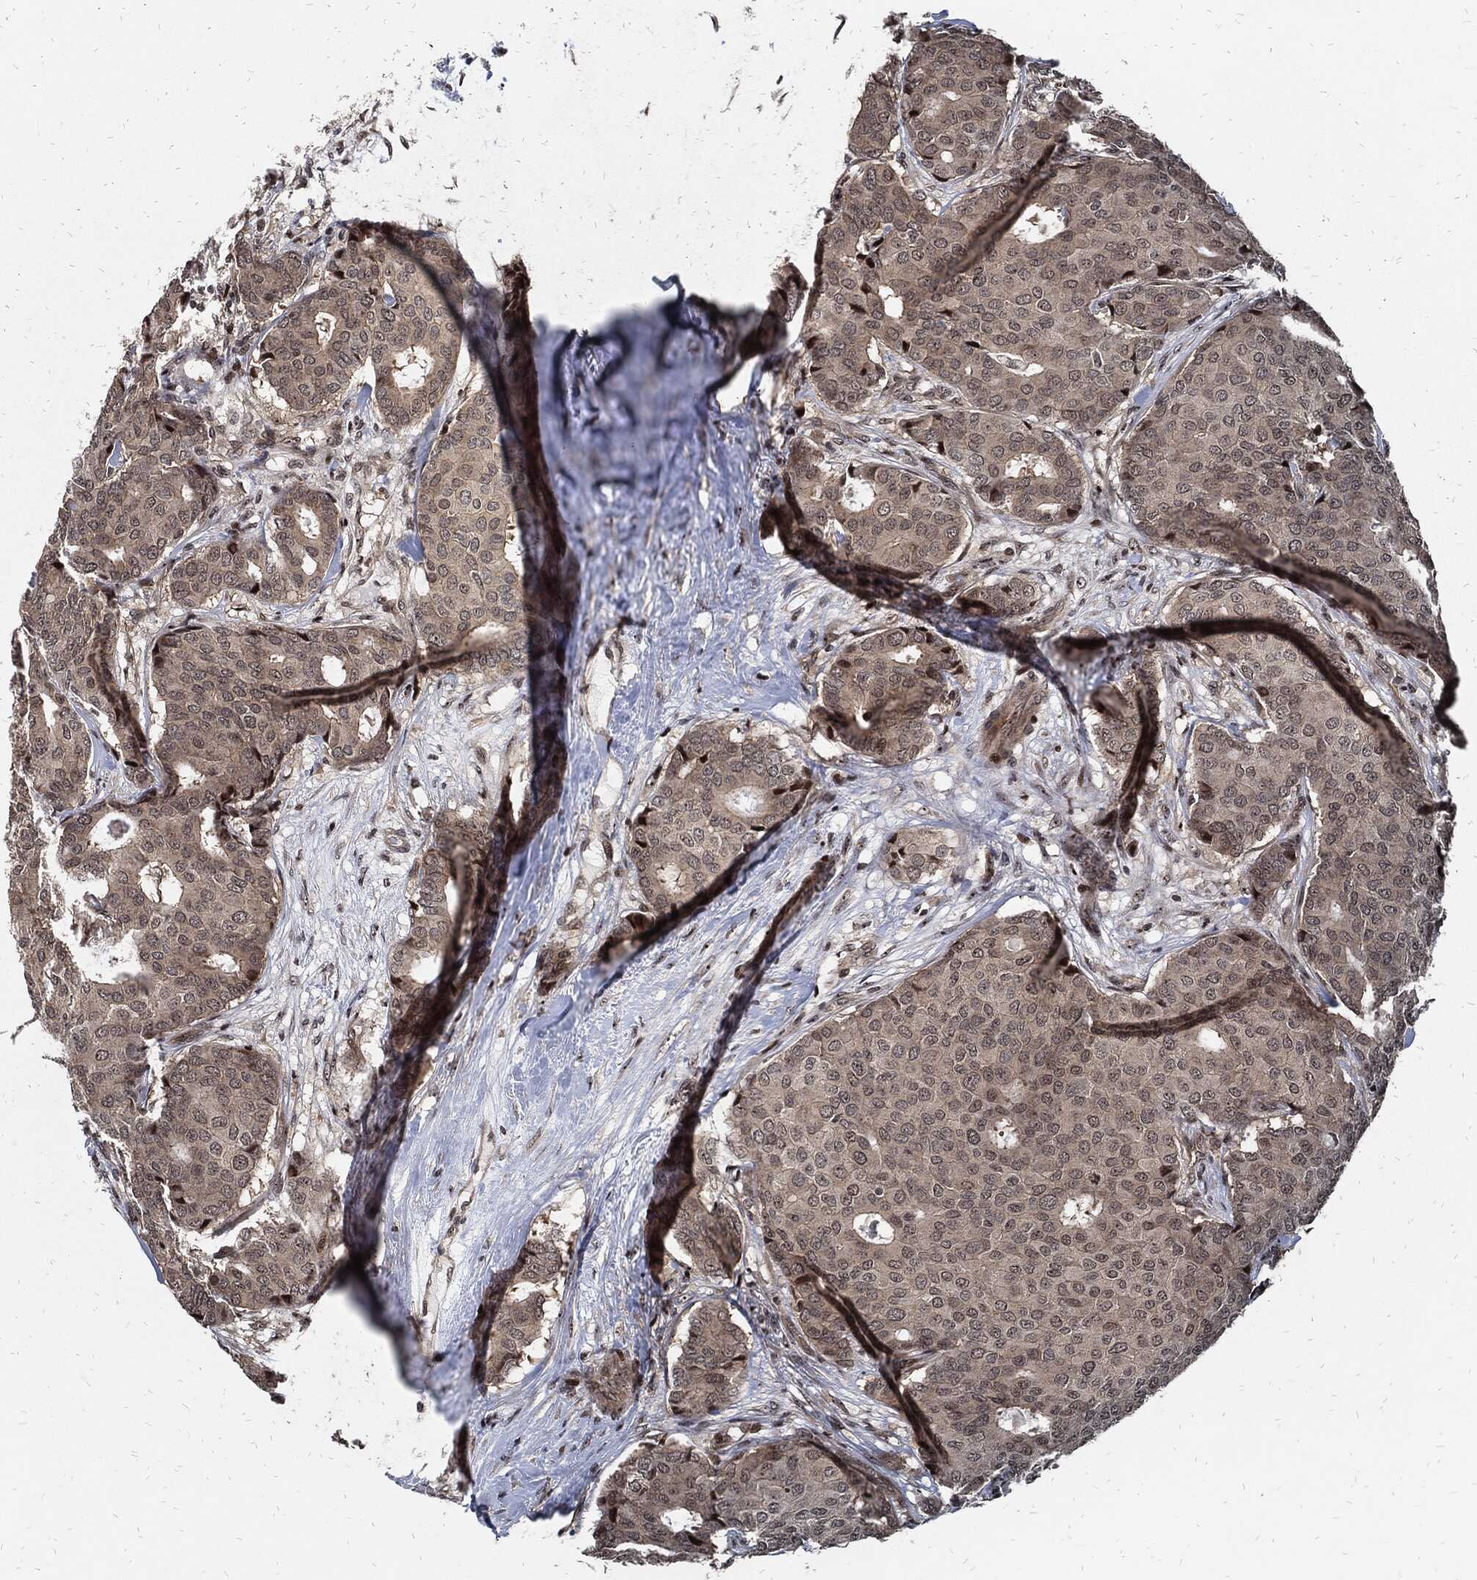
{"staining": {"intensity": "negative", "quantity": "none", "location": "none"}, "tissue": "breast cancer", "cell_type": "Tumor cells", "image_type": "cancer", "snomed": [{"axis": "morphology", "description": "Duct carcinoma"}, {"axis": "topography", "description": "Breast"}], "caption": "Micrograph shows no protein staining in tumor cells of breast cancer tissue.", "gene": "ZNF775", "patient": {"sex": "female", "age": 75}}